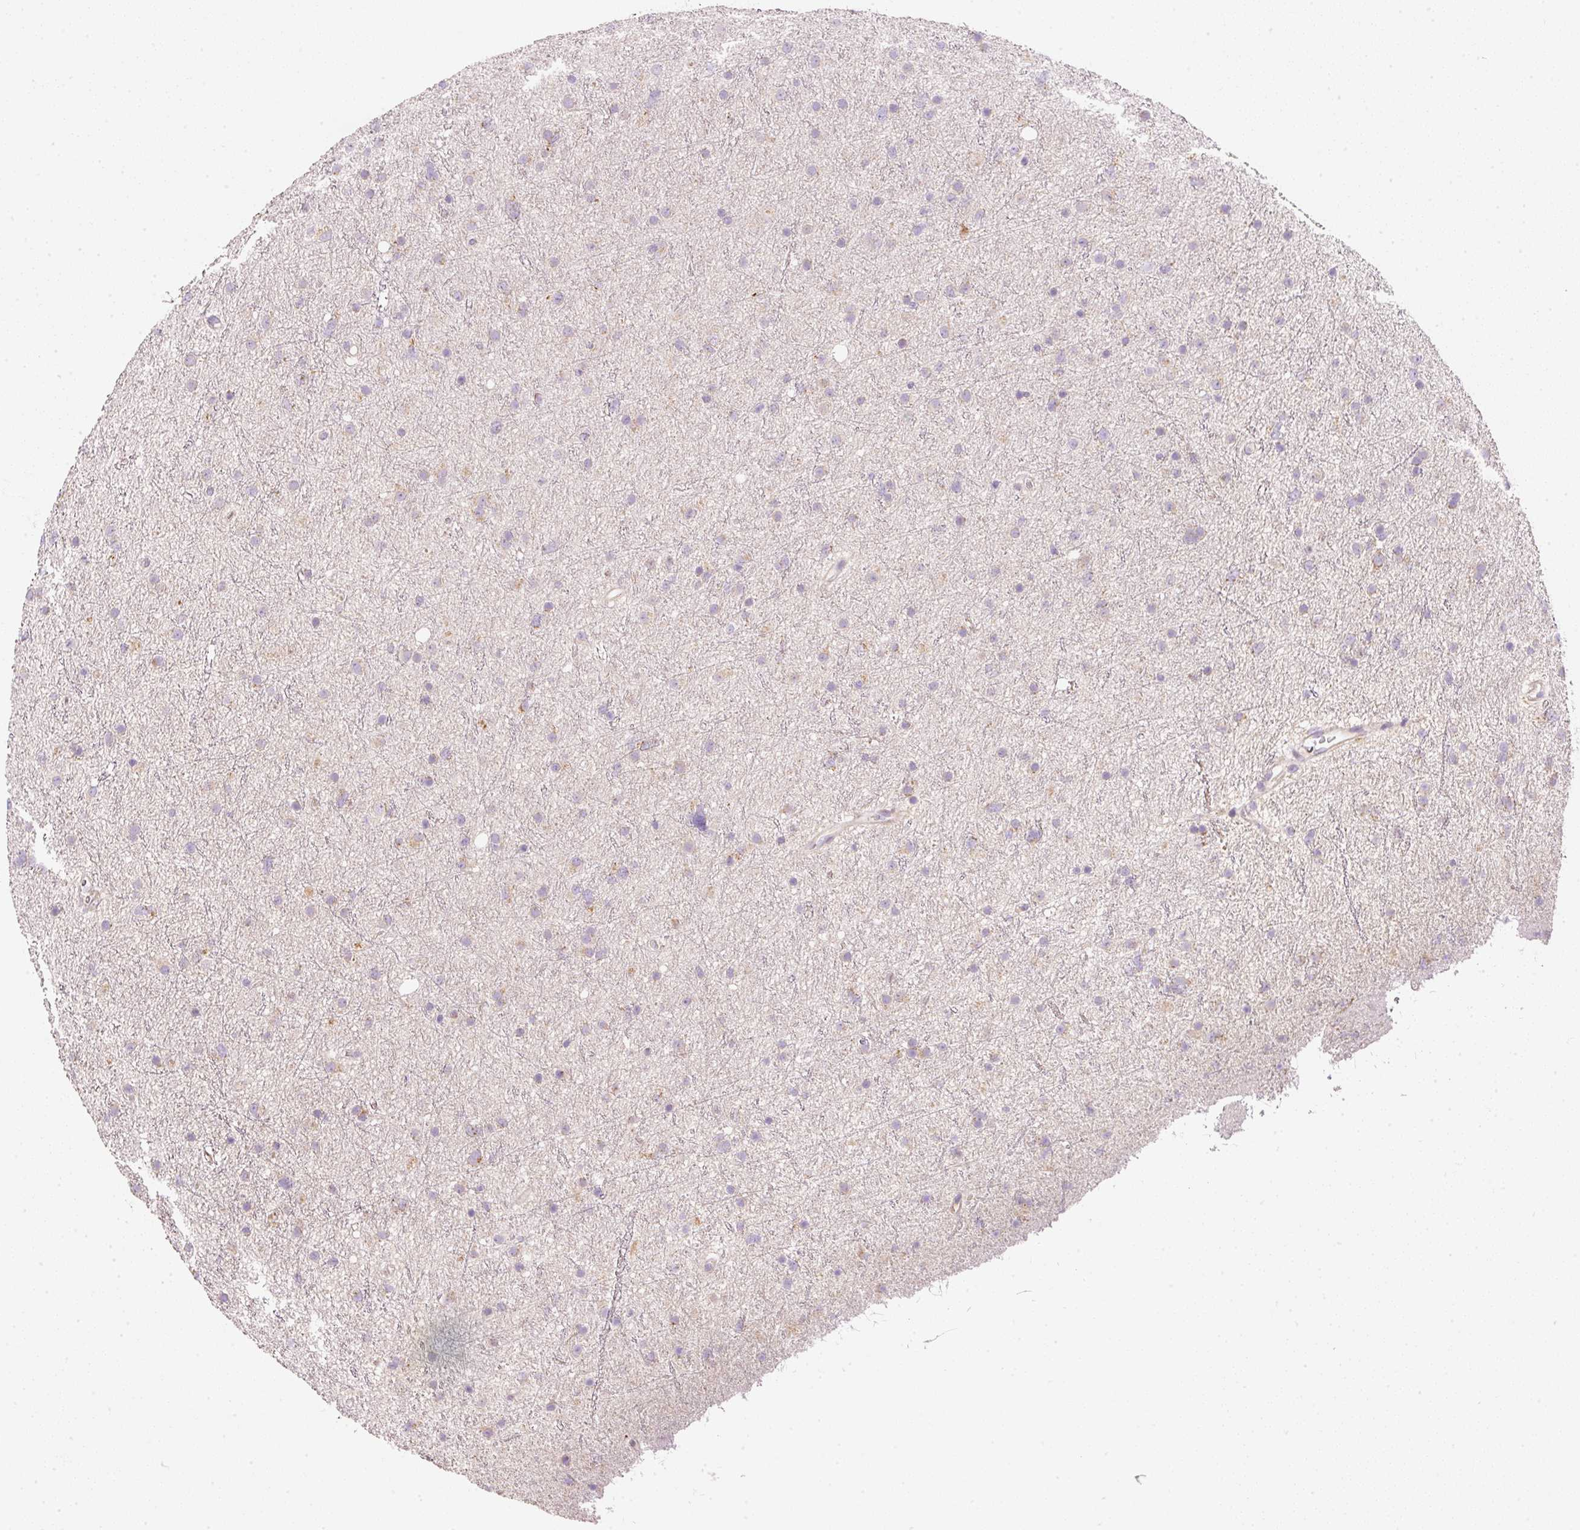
{"staining": {"intensity": "weak", "quantity": "<25%", "location": "cytoplasmic/membranous"}, "tissue": "glioma", "cell_type": "Tumor cells", "image_type": "cancer", "snomed": [{"axis": "morphology", "description": "Glioma, malignant, Low grade"}, {"axis": "topography", "description": "Cerebral cortex"}], "caption": "Micrograph shows no significant protein staining in tumor cells of glioma.", "gene": "NDUFA1", "patient": {"sex": "female", "age": 39}}